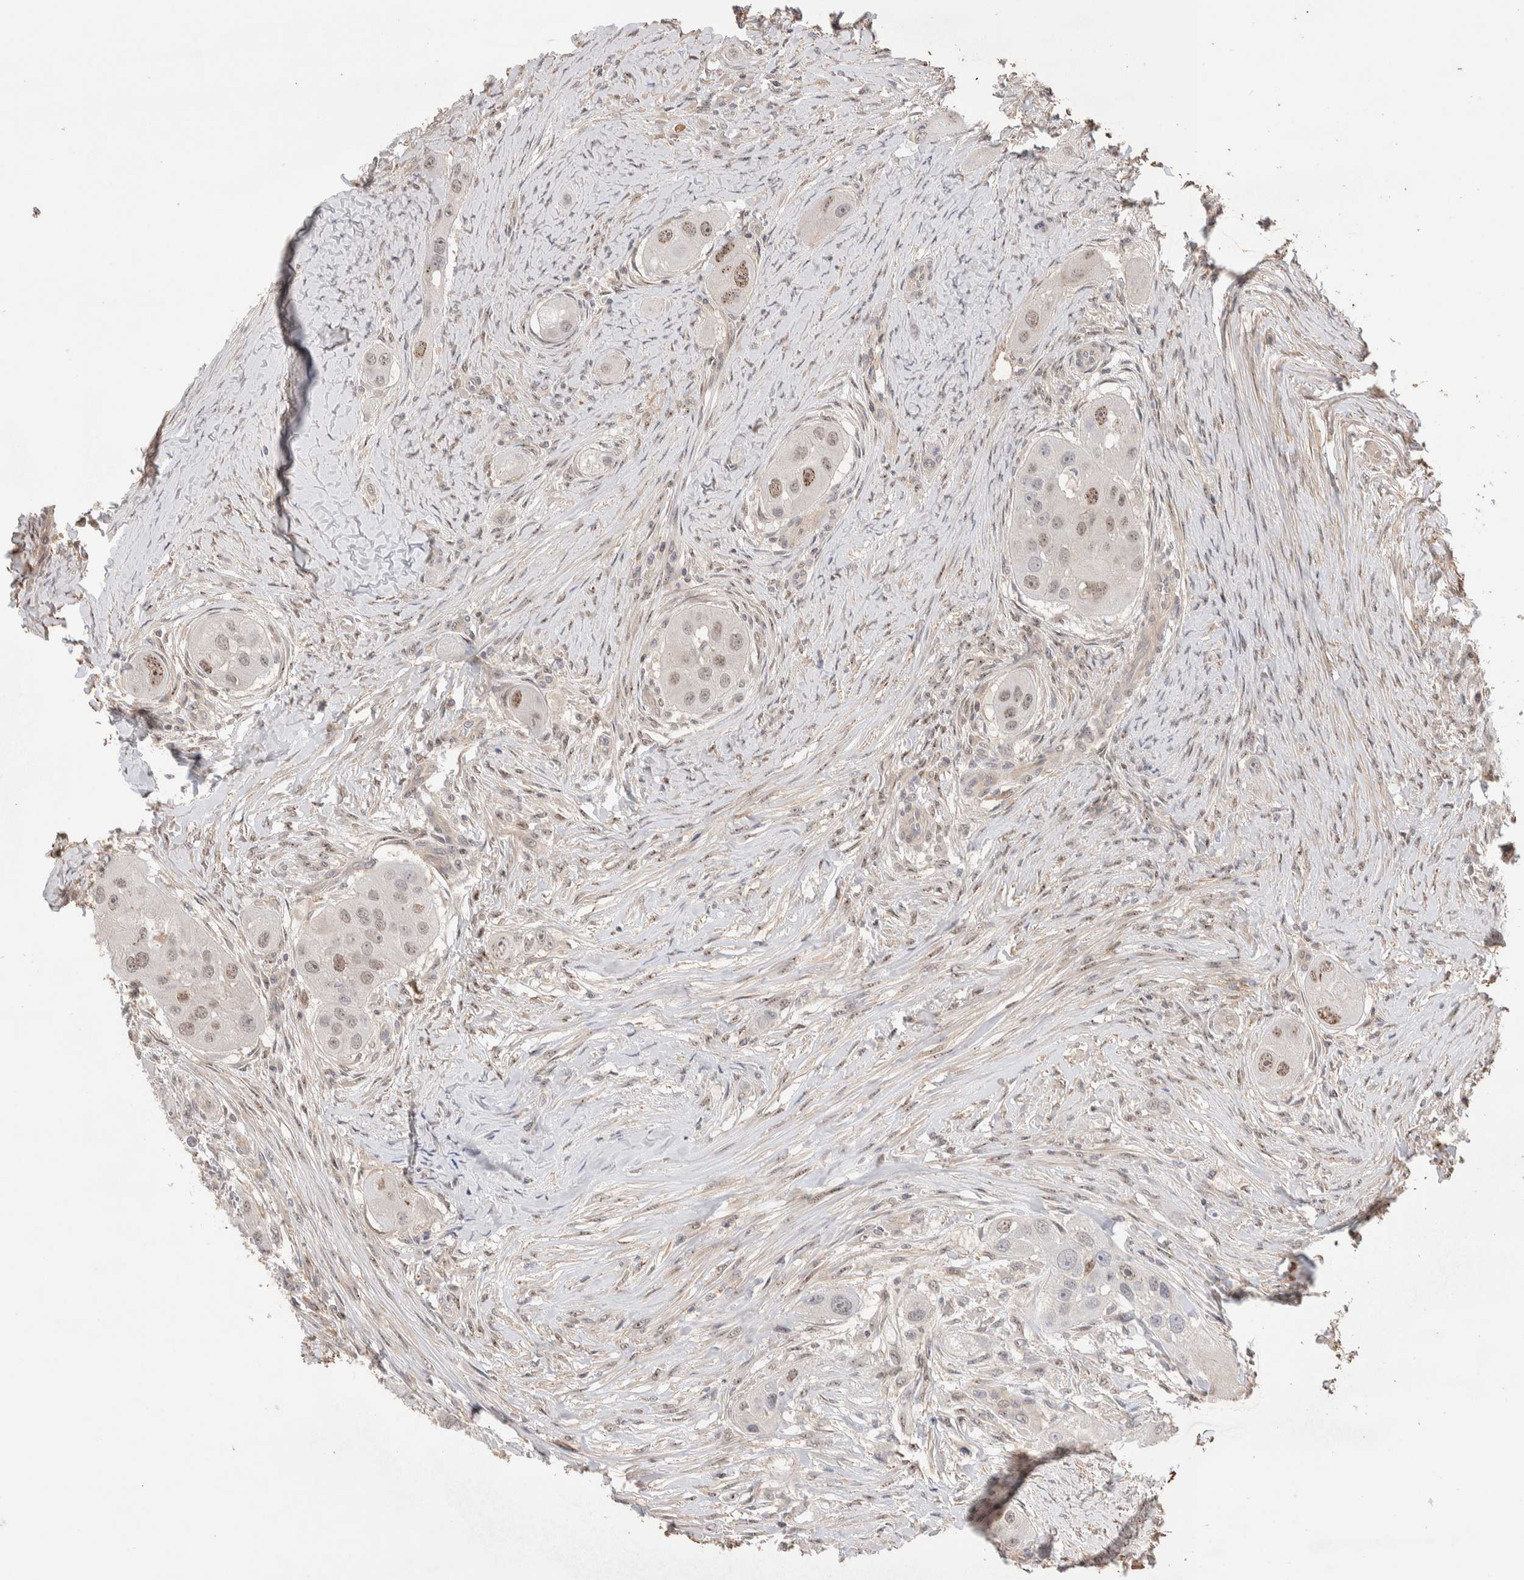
{"staining": {"intensity": "weak", "quantity": "<25%", "location": "nuclear"}, "tissue": "head and neck cancer", "cell_type": "Tumor cells", "image_type": "cancer", "snomed": [{"axis": "morphology", "description": "Normal tissue, NOS"}, {"axis": "morphology", "description": "Squamous cell carcinoma, NOS"}, {"axis": "topography", "description": "Skeletal muscle"}, {"axis": "topography", "description": "Head-Neck"}], "caption": "Tumor cells are negative for protein expression in human head and neck cancer.", "gene": "ZNF704", "patient": {"sex": "male", "age": 51}}